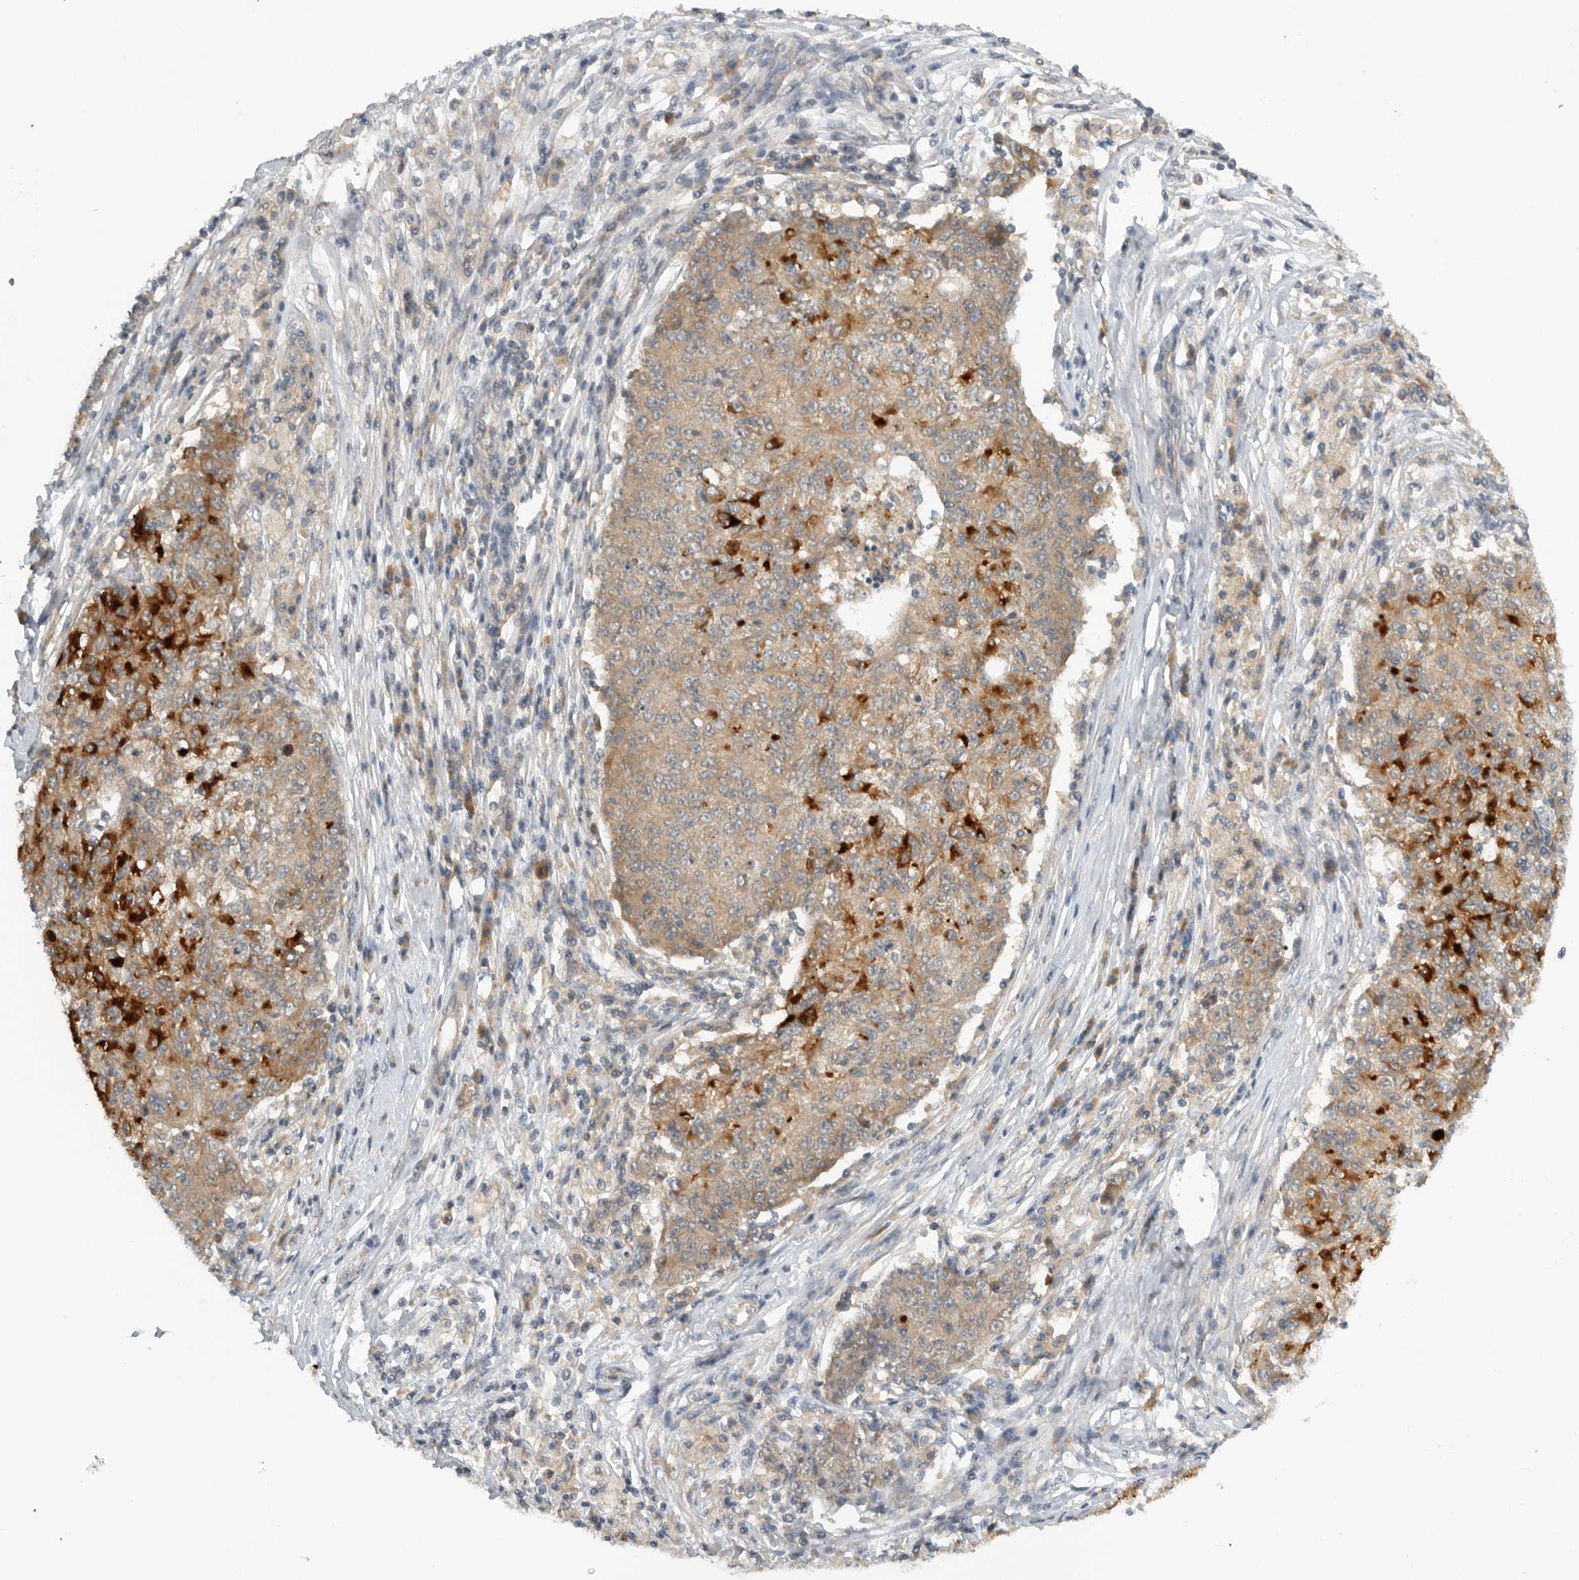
{"staining": {"intensity": "strong", "quantity": "<25%", "location": "cytoplasmic/membranous"}, "tissue": "ovarian cancer", "cell_type": "Tumor cells", "image_type": "cancer", "snomed": [{"axis": "morphology", "description": "Carcinoma, endometroid"}, {"axis": "topography", "description": "Ovary"}], "caption": "Endometroid carcinoma (ovarian) tissue exhibits strong cytoplasmic/membranous staining in about <25% of tumor cells, visualized by immunohistochemistry. (IHC, brightfield microscopy, high magnification).", "gene": "AASDHPPT", "patient": {"sex": "female", "age": 42}}